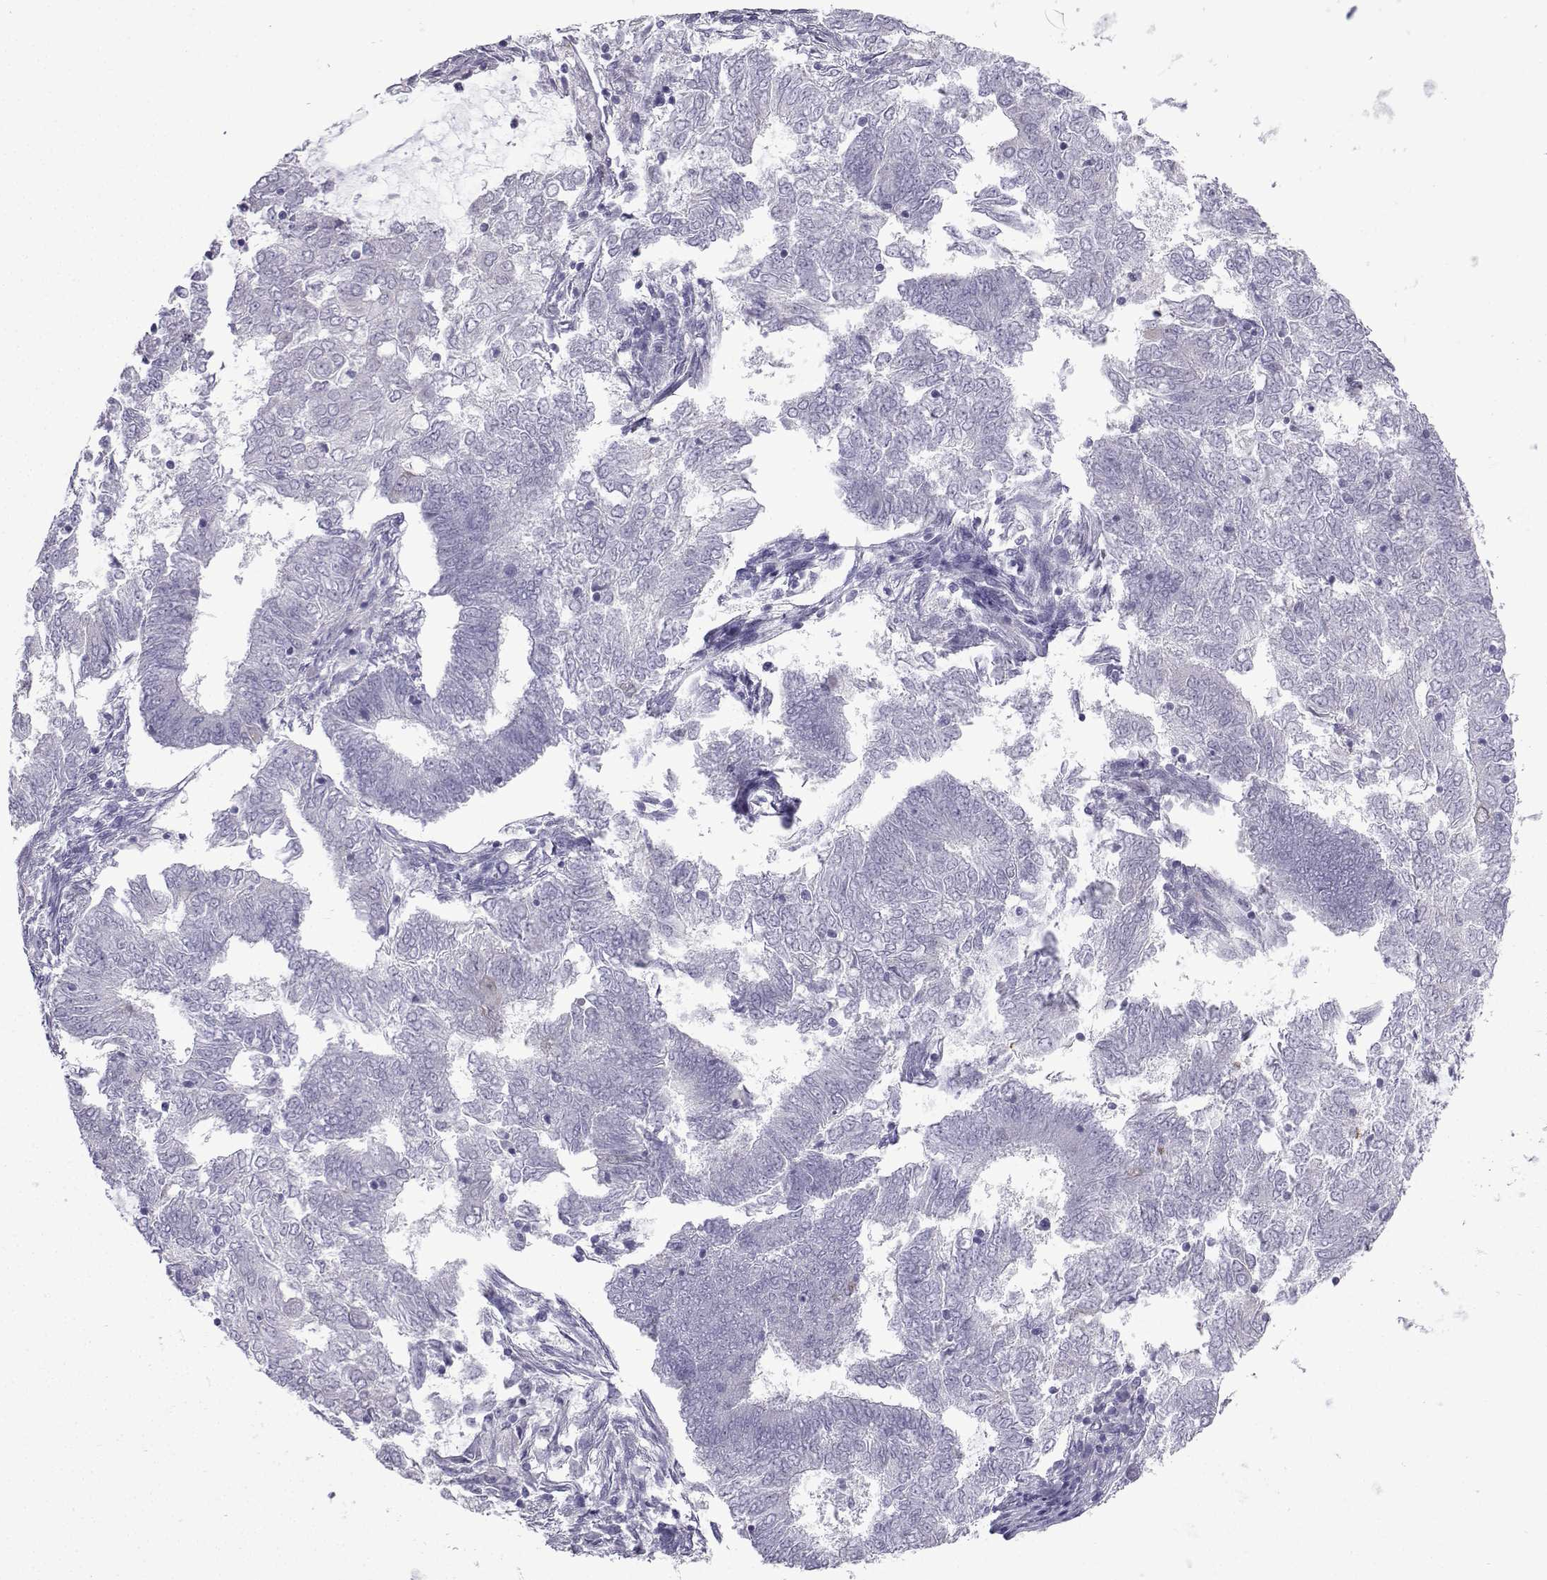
{"staining": {"intensity": "negative", "quantity": "none", "location": "none"}, "tissue": "endometrial cancer", "cell_type": "Tumor cells", "image_type": "cancer", "snomed": [{"axis": "morphology", "description": "Adenocarcinoma, NOS"}, {"axis": "topography", "description": "Endometrium"}], "caption": "Tumor cells are negative for protein expression in human endometrial cancer. (Immunohistochemistry, brightfield microscopy, high magnification).", "gene": "CFAP53", "patient": {"sex": "female", "age": 62}}